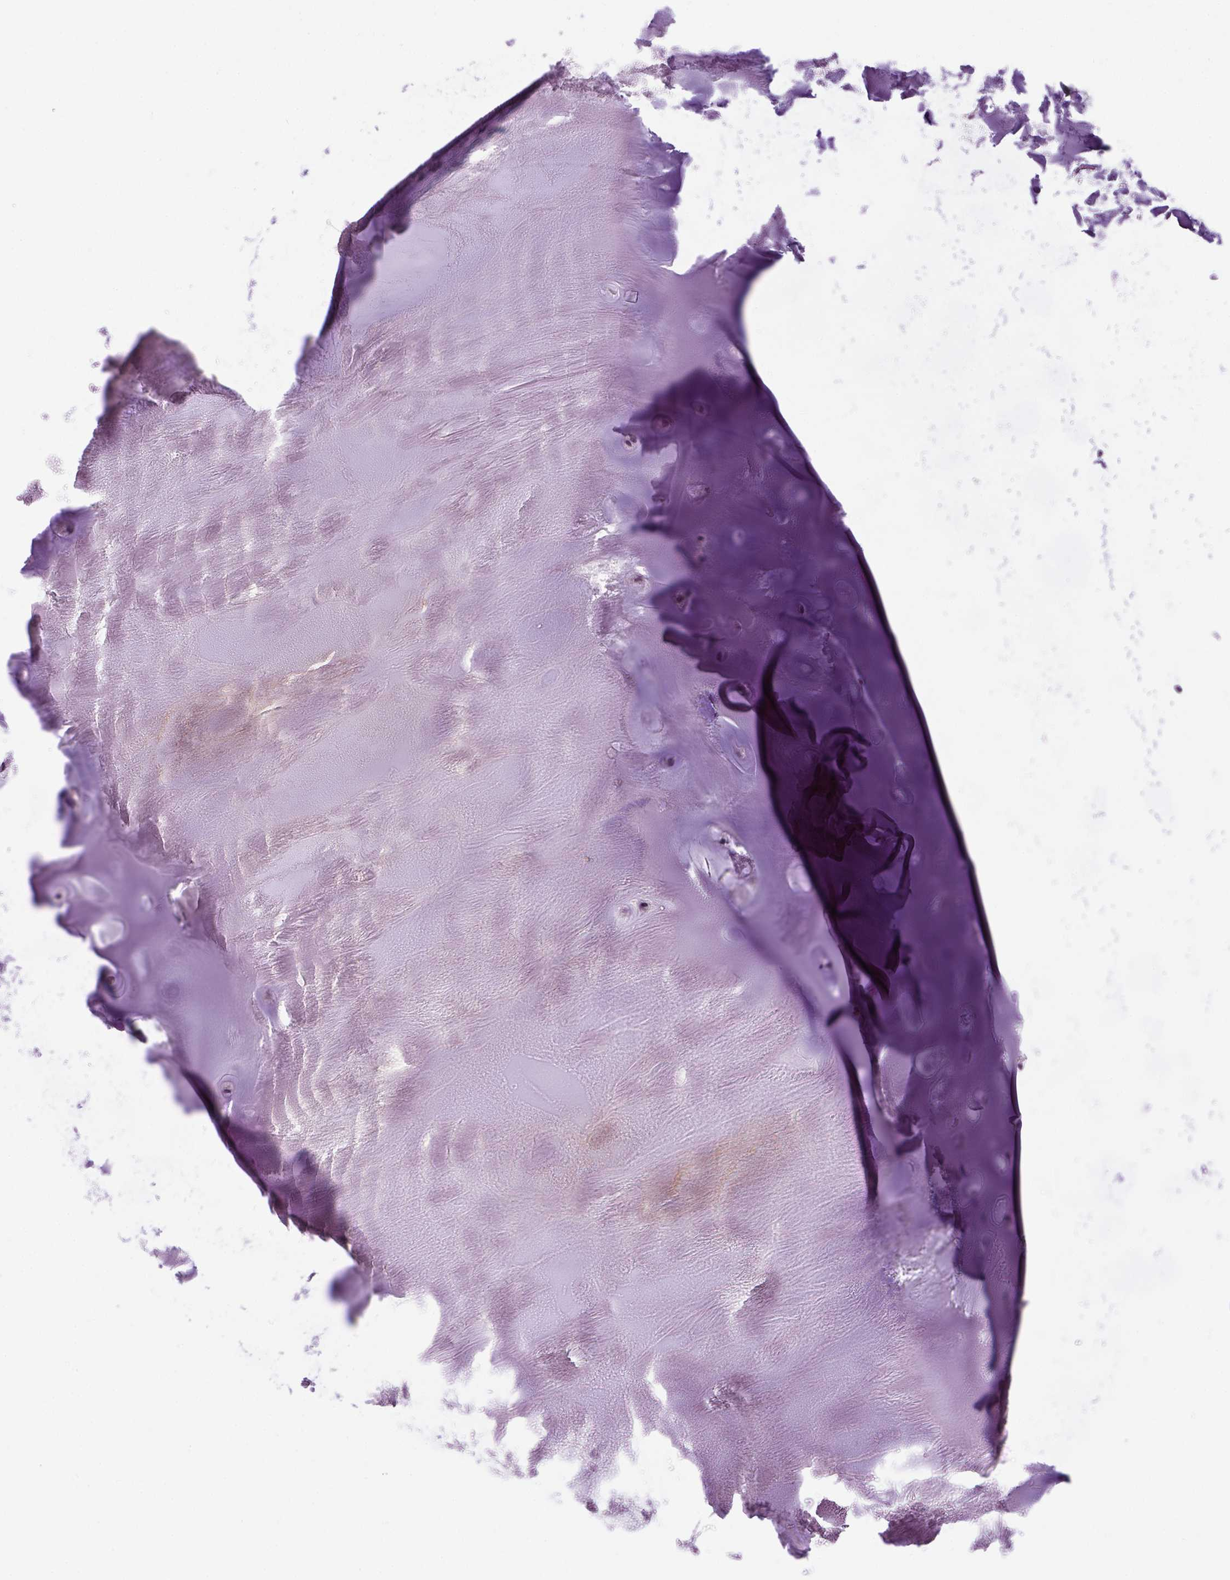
{"staining": {"intensity": "negative", "quantity": "none", "location": "none"}, "tissue": "soft tissue", "cell_type": "Chondrocytes", "image_type": "normal", "snomed": [{"axis": "morphology", "description": "Normal tissue, NOS"}, {"axis": "morphology", "description": "Squamous cell carcinoma, NOS"}, {"axis": "topography", "description": "Cartilage tissue"}, {"axis": "topography", "description": "Lung"}], "caption": "The image demonstrates no significant positivity in chondrocytes of soft tissue. (Stains: DAB immunohistochemistry with hematoxylin counter stain, Microscopy: brightfield microscopy at high magnification).", "gene": "PRRT1", "patient": {"sex": "male", "age": 66}}